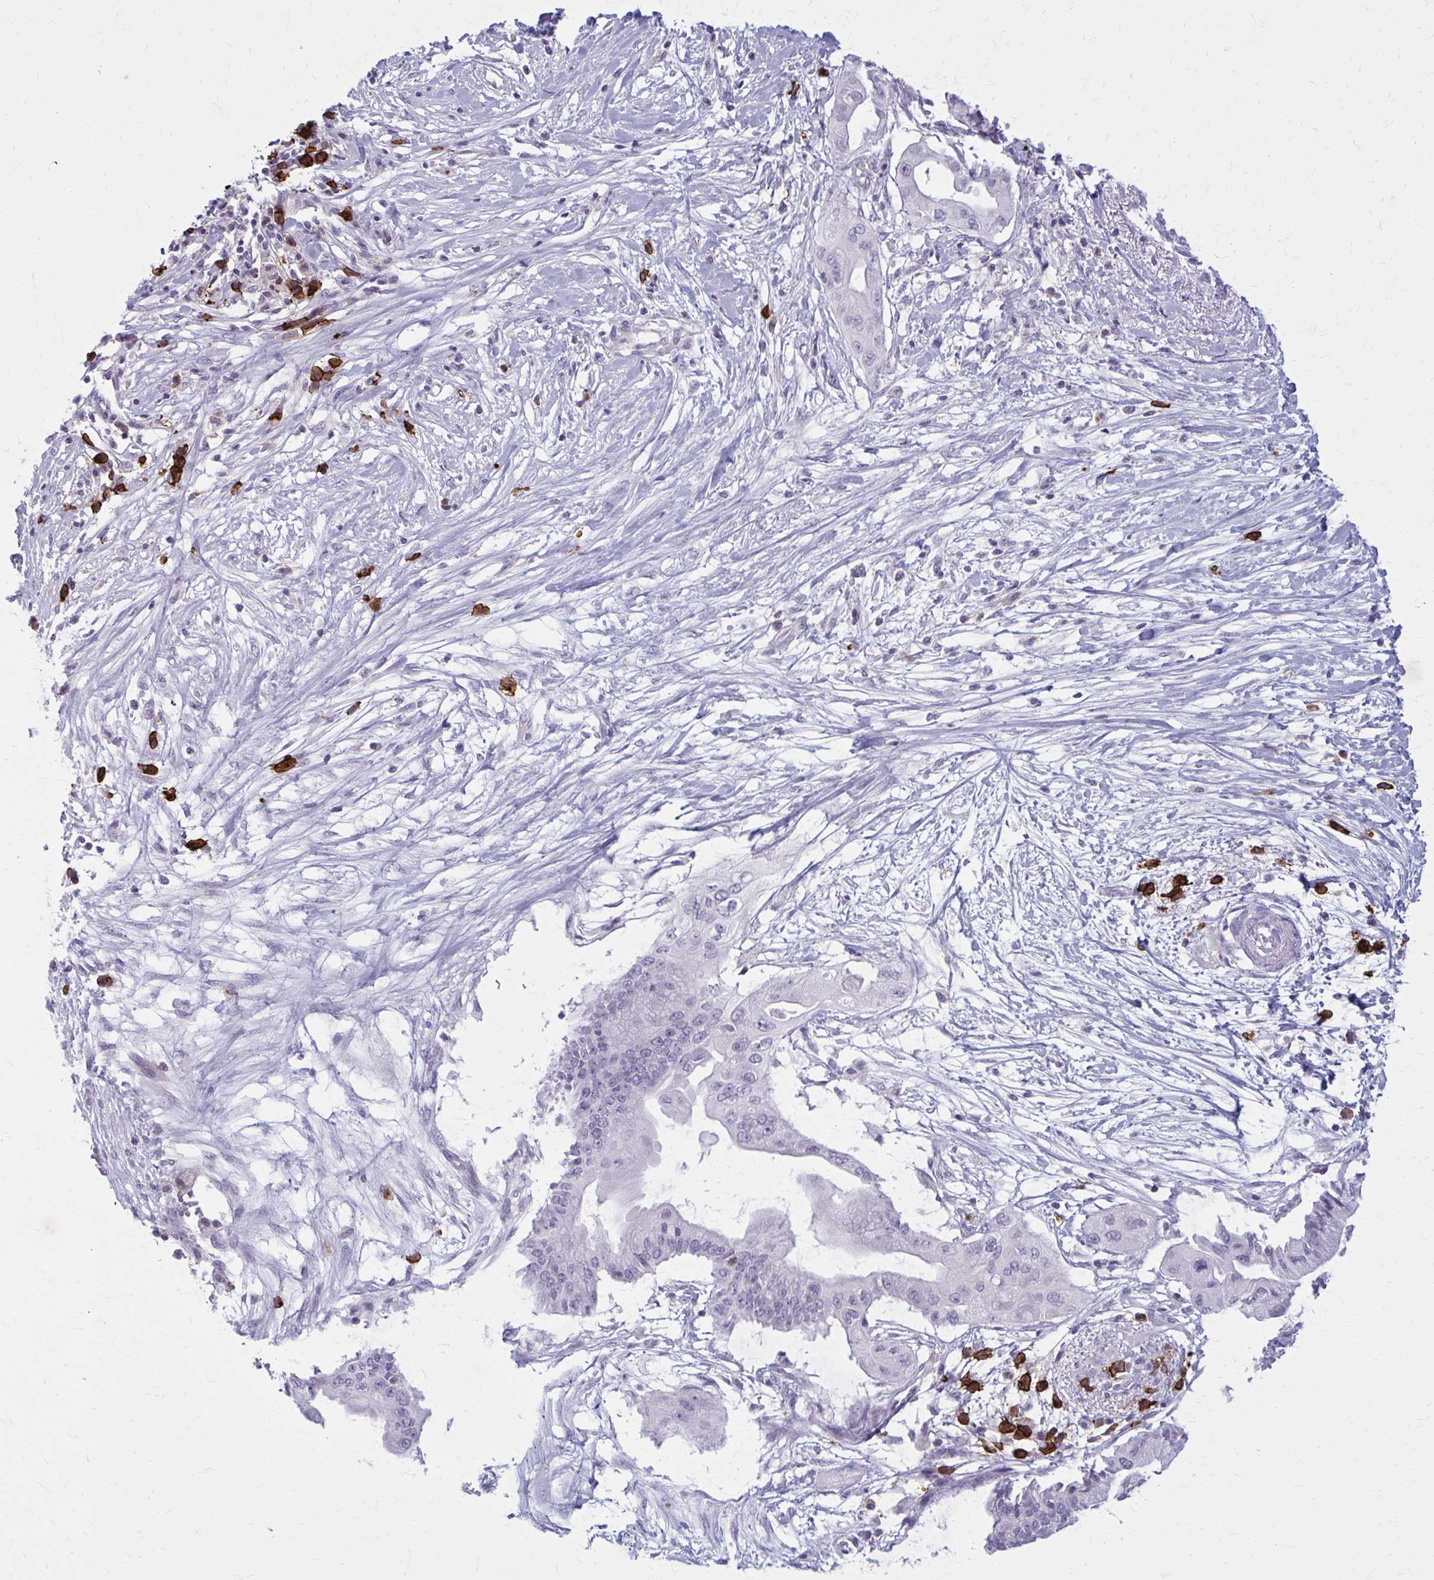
{"staining": {"intensity": "negative", "quantity": "none", "location": "none"}, "tissue": "pancreatic cancer", "cell_type": "Tumor cells", "image_type": "cancer", "snomed": [{"axis": "morphology", "description": "Adenocarcinoma, NOS"}, {"axis": "topography", "description": "Pancreas"}], "caption": "Immunohistochemistry micrograph of human adenocarcinoma (pancreatic) stained for a protein (brown), which demonstrates no positivity in tumor cells.", "gene": "CD38", "patient": {"sex": "male", "age": 68}}